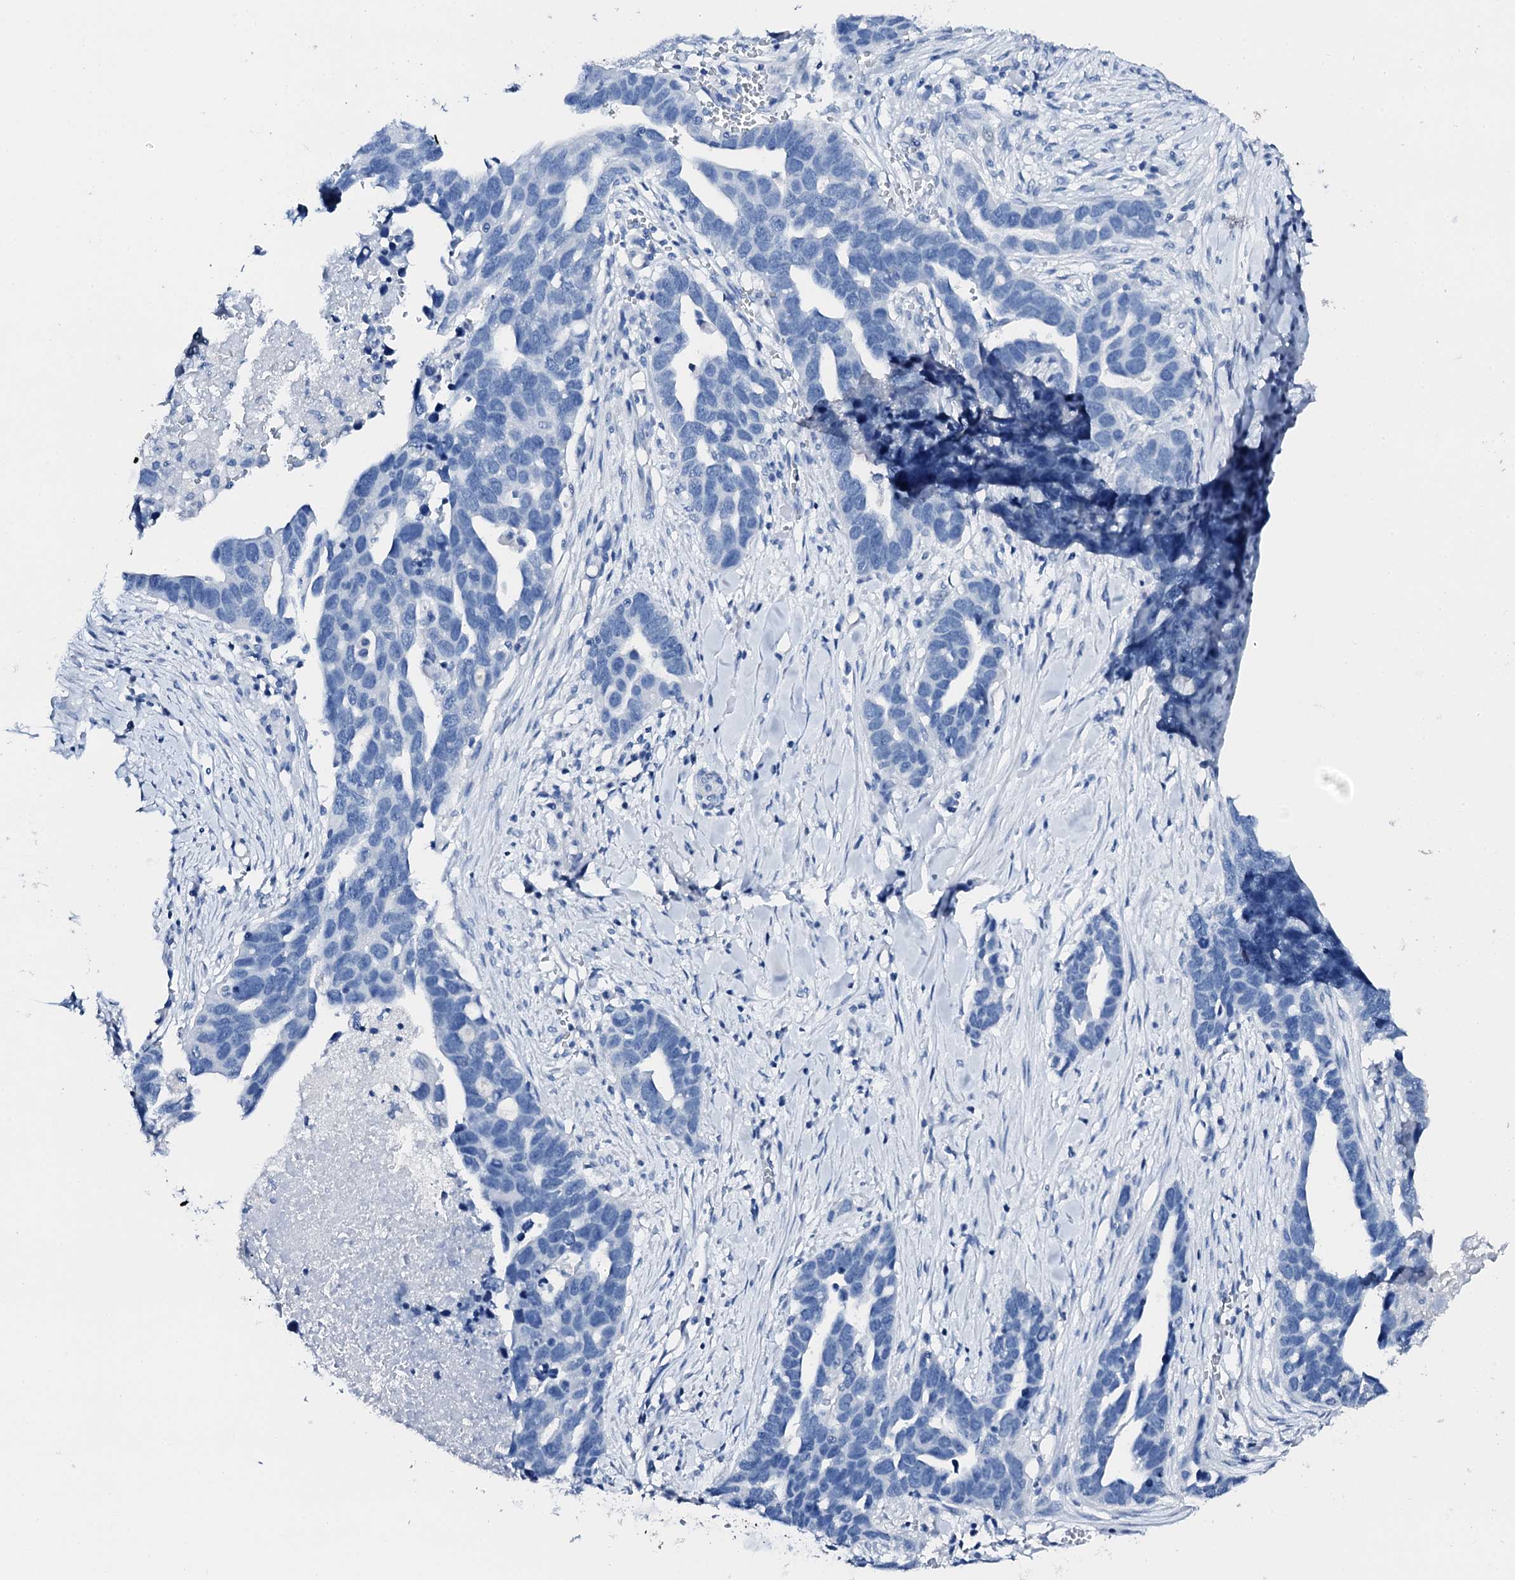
{"staining": {"intensity": "negative", "quantity": "none", "location": "none"}, "tissue": "ovarian cancer", "cell_type": "Tumor cells", "image_type": "cancer", "snomed": [{"axis": "morphology", "description": "Cystadenocarcinoma, serous, NOS"}, {"axis": "topography", "description": "Ovary"}], "caption": "DAB immunohistochemical staining of human serous cystadenocarcinoma (ovarian) displays no significant positivity in tumor cells.", "gene": "PTH", "patient": {"sex": "female", "age": 54}}